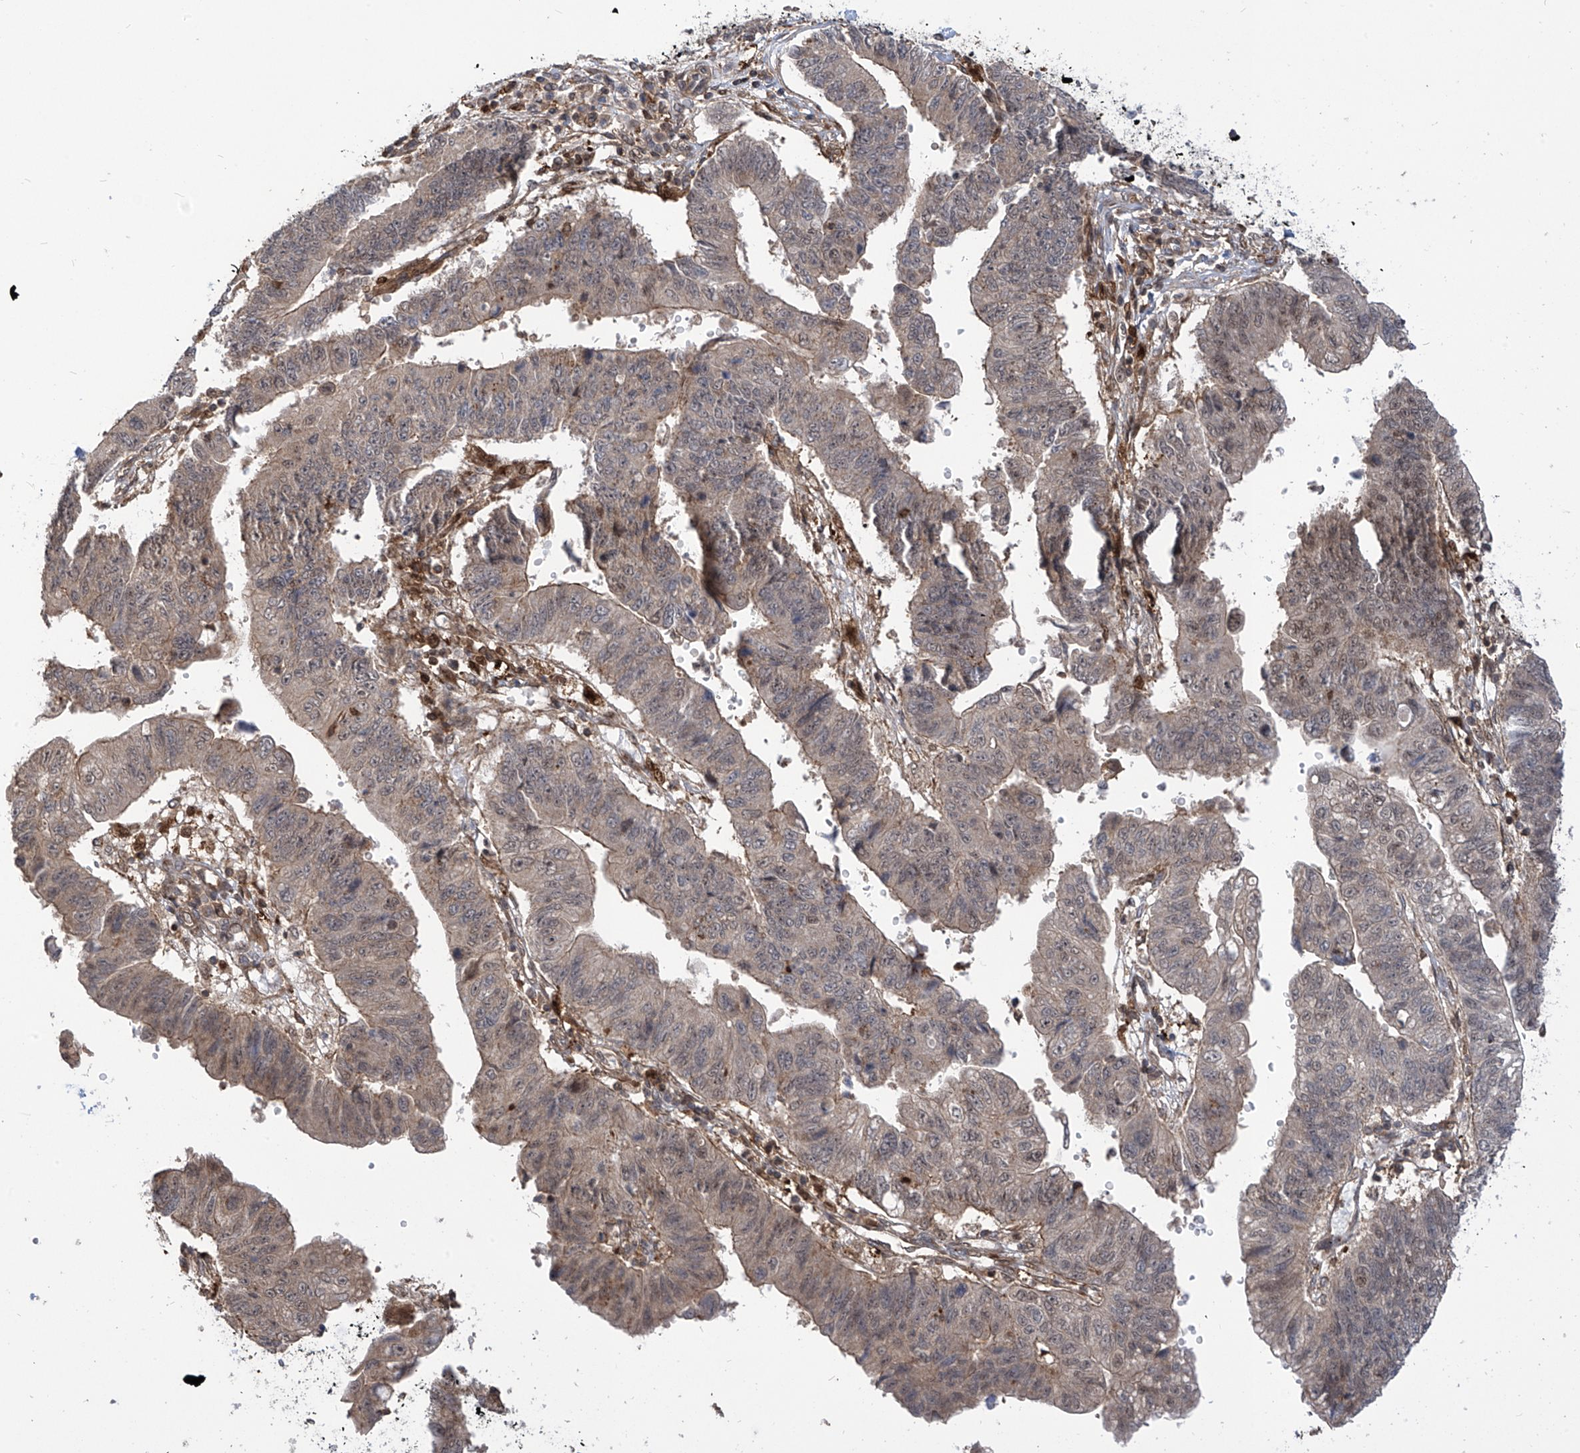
{"staining": {"intensity": "negative", "quantity": "none", "location": "none"}, "tissue": "stomach cancer", "cell_type": "Tumor cells", "image_type": "cancer", "snomed": [{"axis": "morphology", "description": "Adenocarcinoma, NOS"}, {"axis": "topography", "description": "Stomach"}], "caption": "Stomach cancer was stained to show a protein in brown. There is no significant expression in tumor cells. (Stains: DAB (3,3'-diaminobenzidine) IHC with hematoxylin counter stain, Microscopy: brightfield microscopy at high magnification).", "gene": "ATAD2B", "patient": {"sex": "male", "age": 59}}